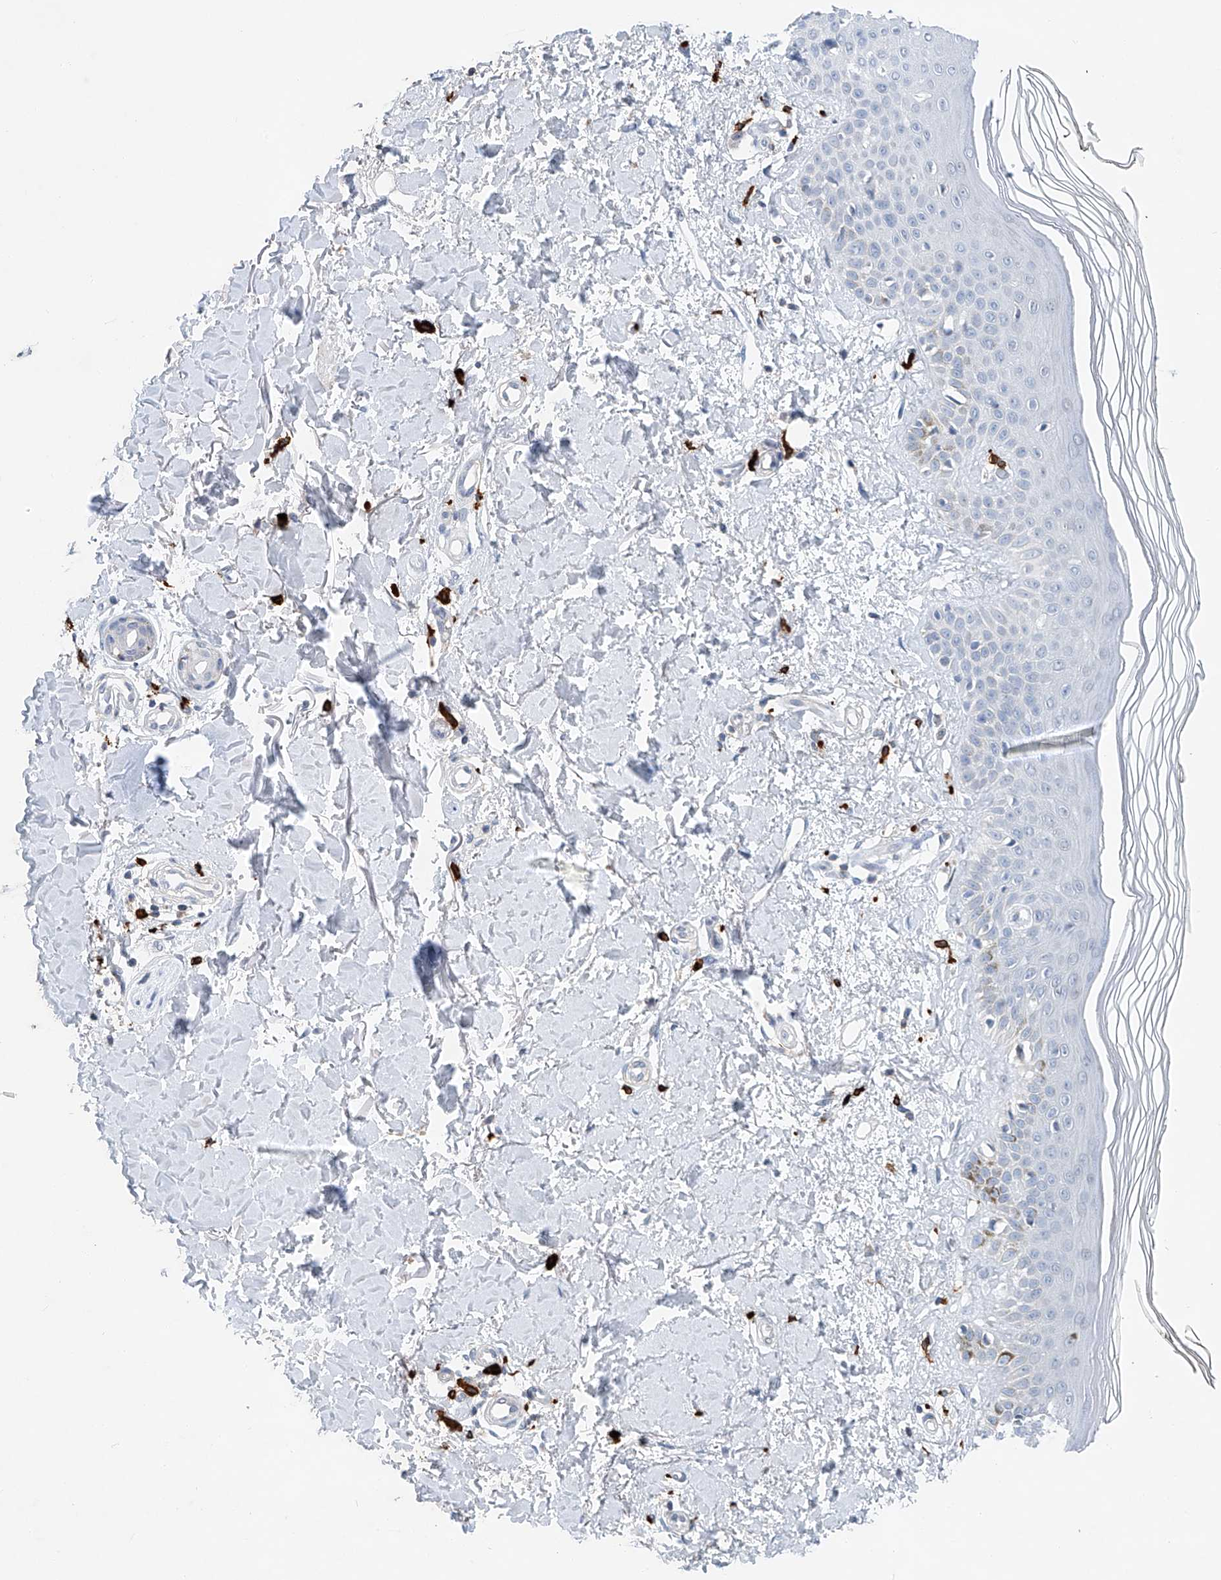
{"staining": {"intensity": "negative", "quantity": "none", "location": "none"}, "tissue": "skin", "cell_type": "Fibroblasts", "image_type": "normal", "snomed": [{"axis": "morphology", "description": "Normal tissue, NOS"}, {"axis": "topography", "description": "Skin"}], "caption": "Fibroblasts are negative for protein expression in normal human skin. The staining was performed using DAB (3,3'-diaminobenzidine) to visualize the protein expression in brown, while the nuclei were stained in blue with hematoxylin (Magnification: 20x).", "gene": "KLF15", "patient": {"sex": "female", "age": 64}}